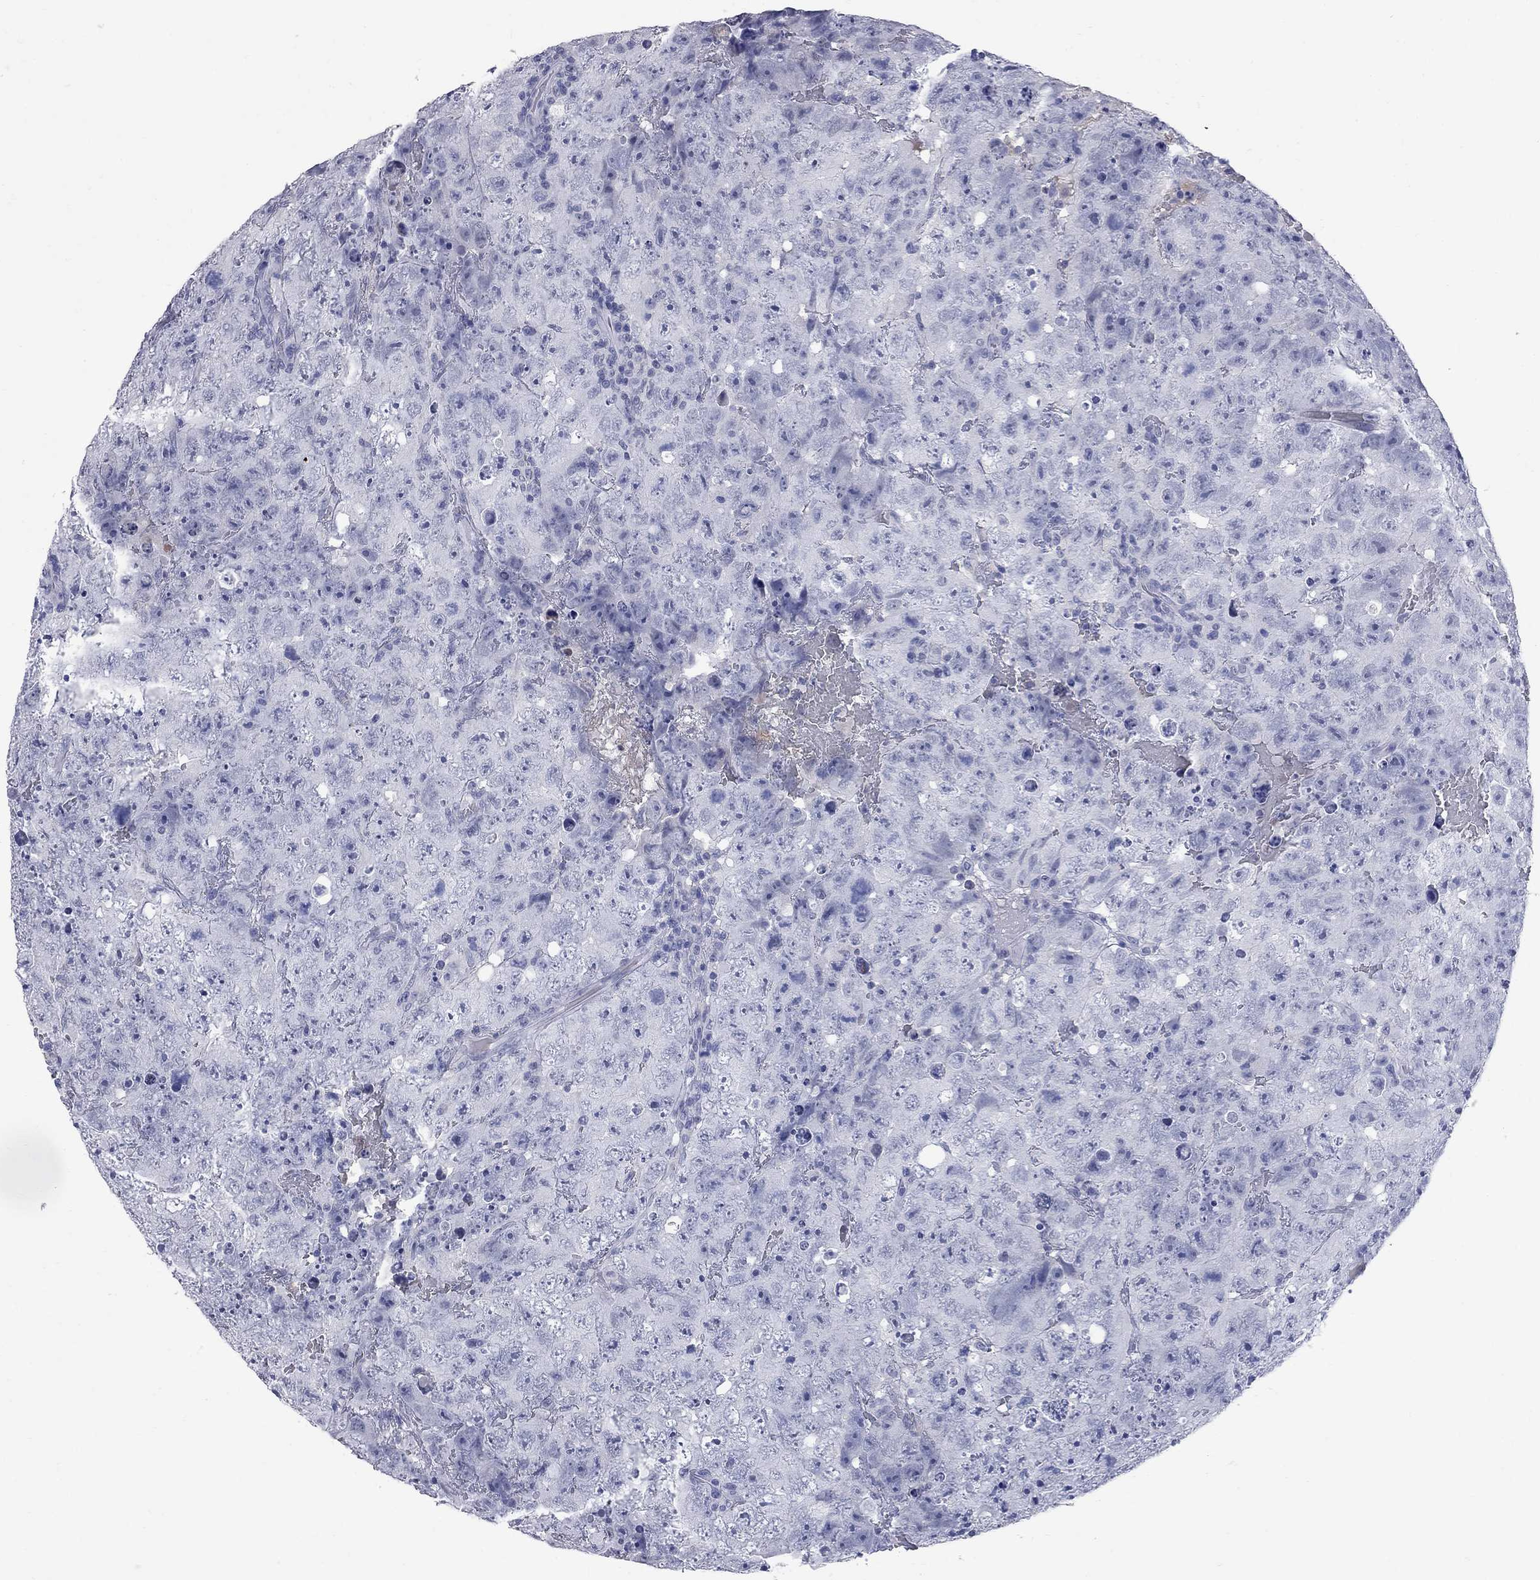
{"staining": {"intensity": "negative", "quantity": "none", "location": "none"}, "tissue": "testis cancer", "cell_type": "Tumor cells", "image_type": "cancer", "snomed": [{"axis": "morphology", "description": "Carcinoma, Embryonal, NOS"}, {"axis": "topography", "description": "Testis"}], "caption": "Human embryonal carcinoma (testis) stained for a protein using immunohistochemistry (IHC) displays no staining in tumor cells.", "gene": "FAM221B", "patient": {"sex": "male", "age": 24}}